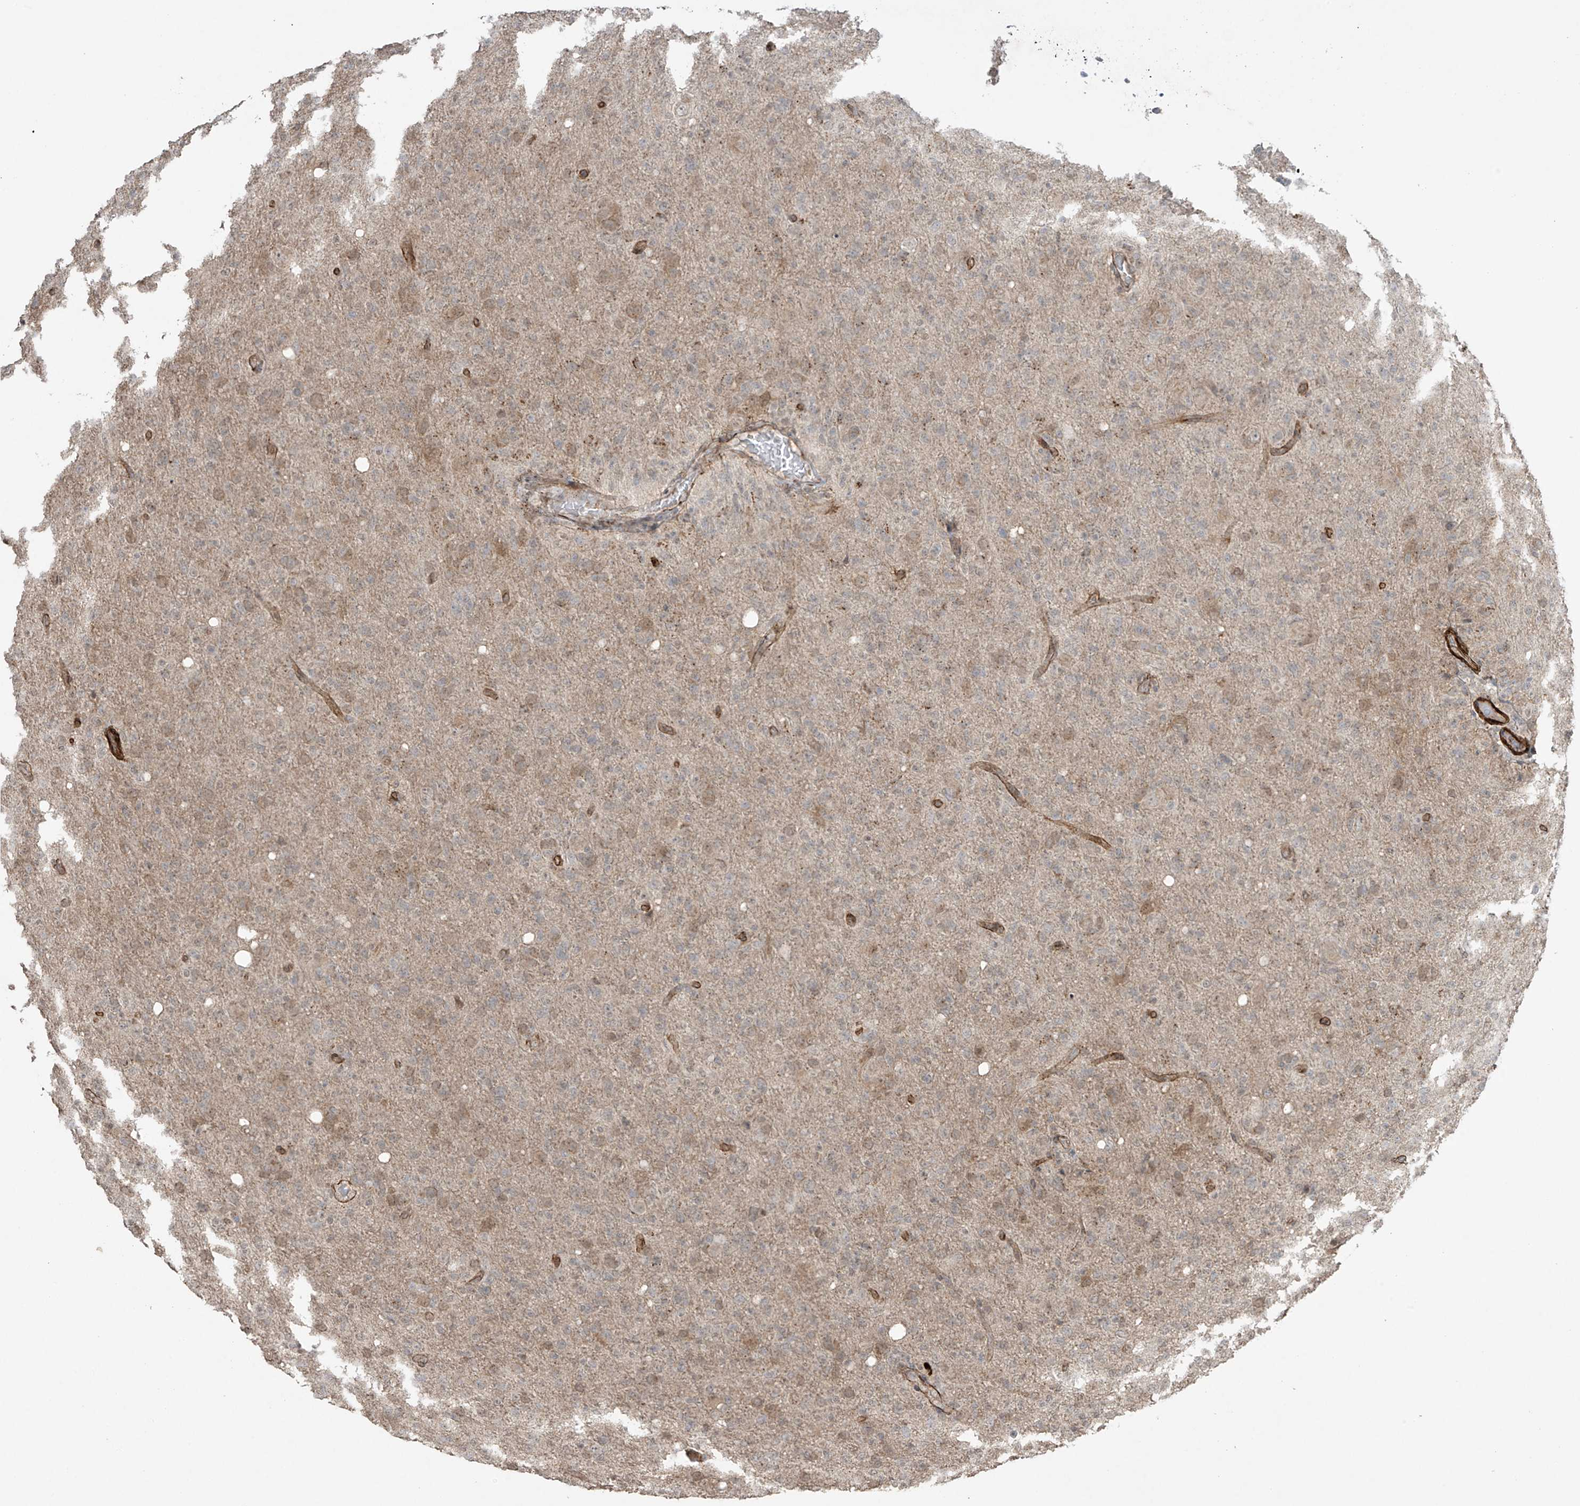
{"staining": {"intensity": "weak", "quantity": "25%-75%", "location": "cytoplasmic/membranous,nuclear"}, "tissue": "glioma", "cell_type": "Tumor cells", "image_type": "cancer", "snomed": [{"axis": "morphology", "description": "Glioma, malignant, High grade"}, {"axis": "topography", "description": "Brain"}], "caption": "Glioma stained for a protein demonstrates weak cytoplasmic/membranous and nuclear positivity in tumor cells.", "gene": "TTLL5", "patient": {"sex": "female", "age": 57}}